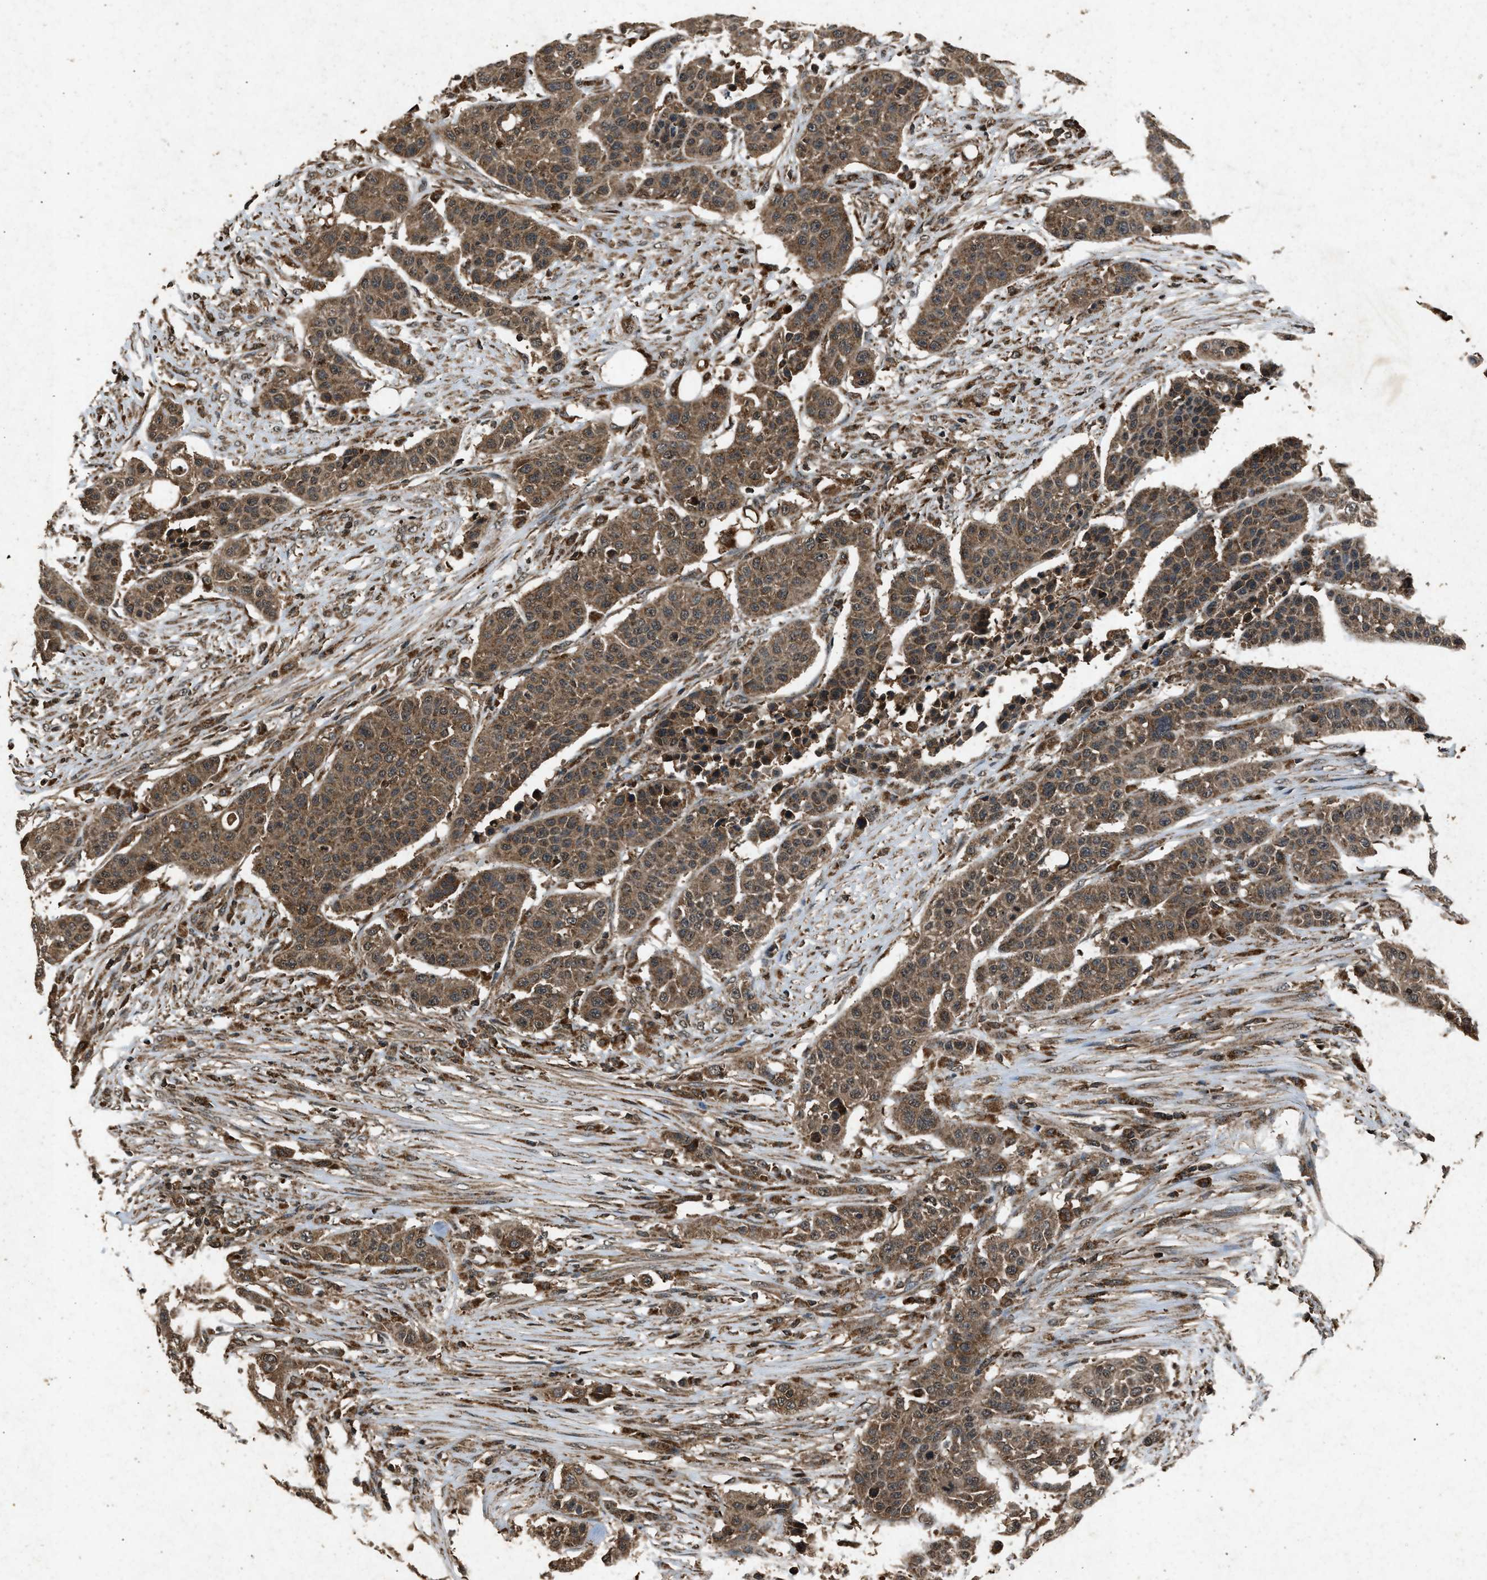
{"staining": {"intensity": "moderate", "quantity": ">75%", "location": "cytoplasmic/membranous"}, "tissue": "urothelial cancer", "cell_type": "Tumor cells", "image_type": "cancer", "snomed": [{"axis": "morphology", "description": "Urothelial carcinoma, High grade"}, {"axis": "topography", "description": "Urinary bladder"}], "caption": "Immunohistochemistry (IHC) histopathology image of neoplastic tissue: human high-grade urothelial carcinoma stained using immunohistochemistry (IHC) exhibits medium levels of moderate protein expression localized specifically in the cytoplasmic/membranous of tumor cells, appearing as a cytoplasmic/membranous brown color.", "gene": "OAS1", "patient": {"sex": "male", "age": 74}}